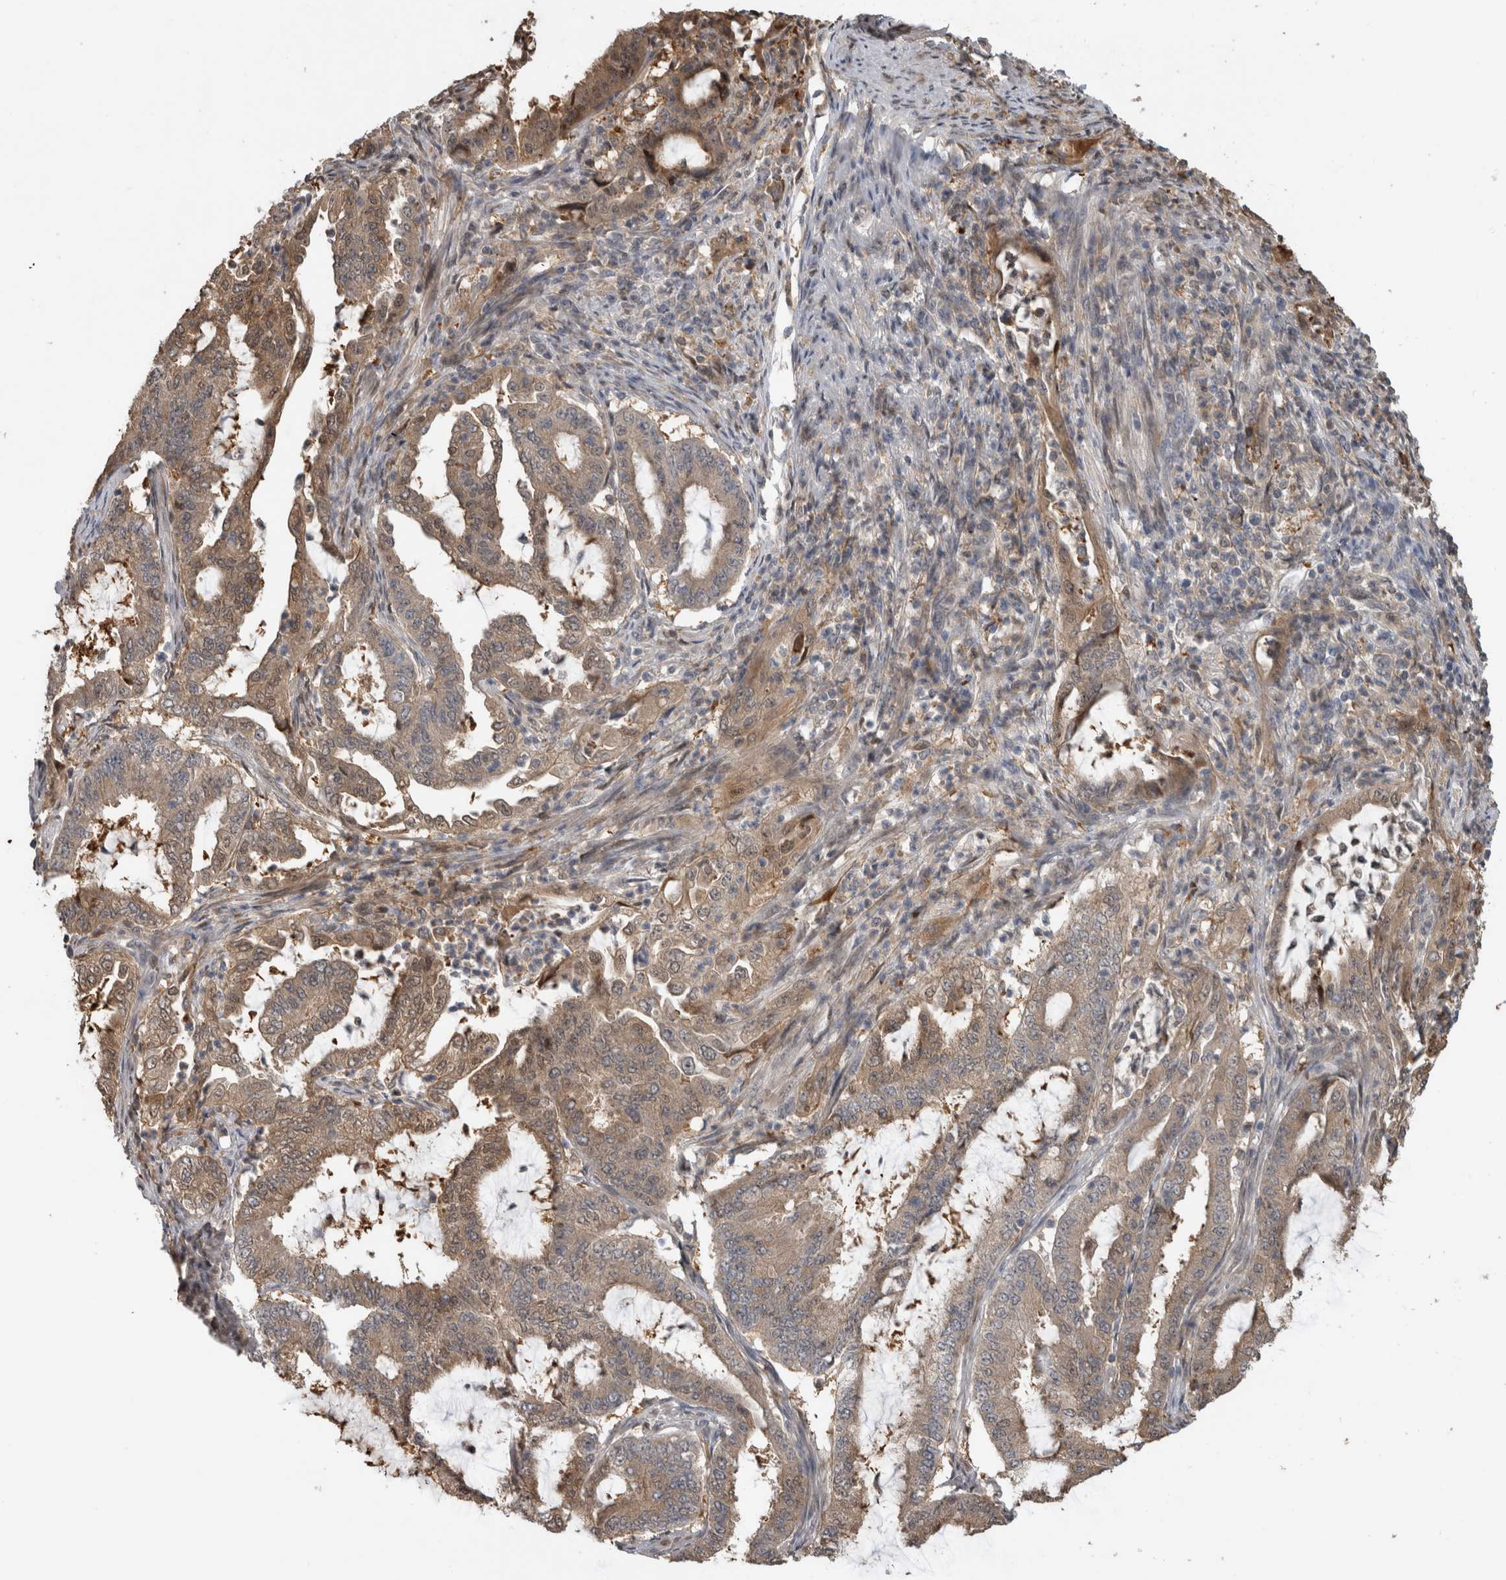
{"staining": {"intensity": "weak", "quantity": "25%-75%", "location": "cytoplasmic/membranous"}, "tissue": "endometrial cancer", "cell_type": "Tumor cells", "image_type": "cancer", "snomed": [{"axis": "morphology", "description": "Adenocarcinoma, NOS"}, {"axis": "topography", "description": "Endometrium"}], "caption": "This is an image of immunohistochemistry (IHC) staining of adenocarcinoma (endometrial), which shows weak staining in the cytoplasmic/membranous of tumor cells.", "gene": "USH1G", "patient": {"sex": "female", "age": 51}}